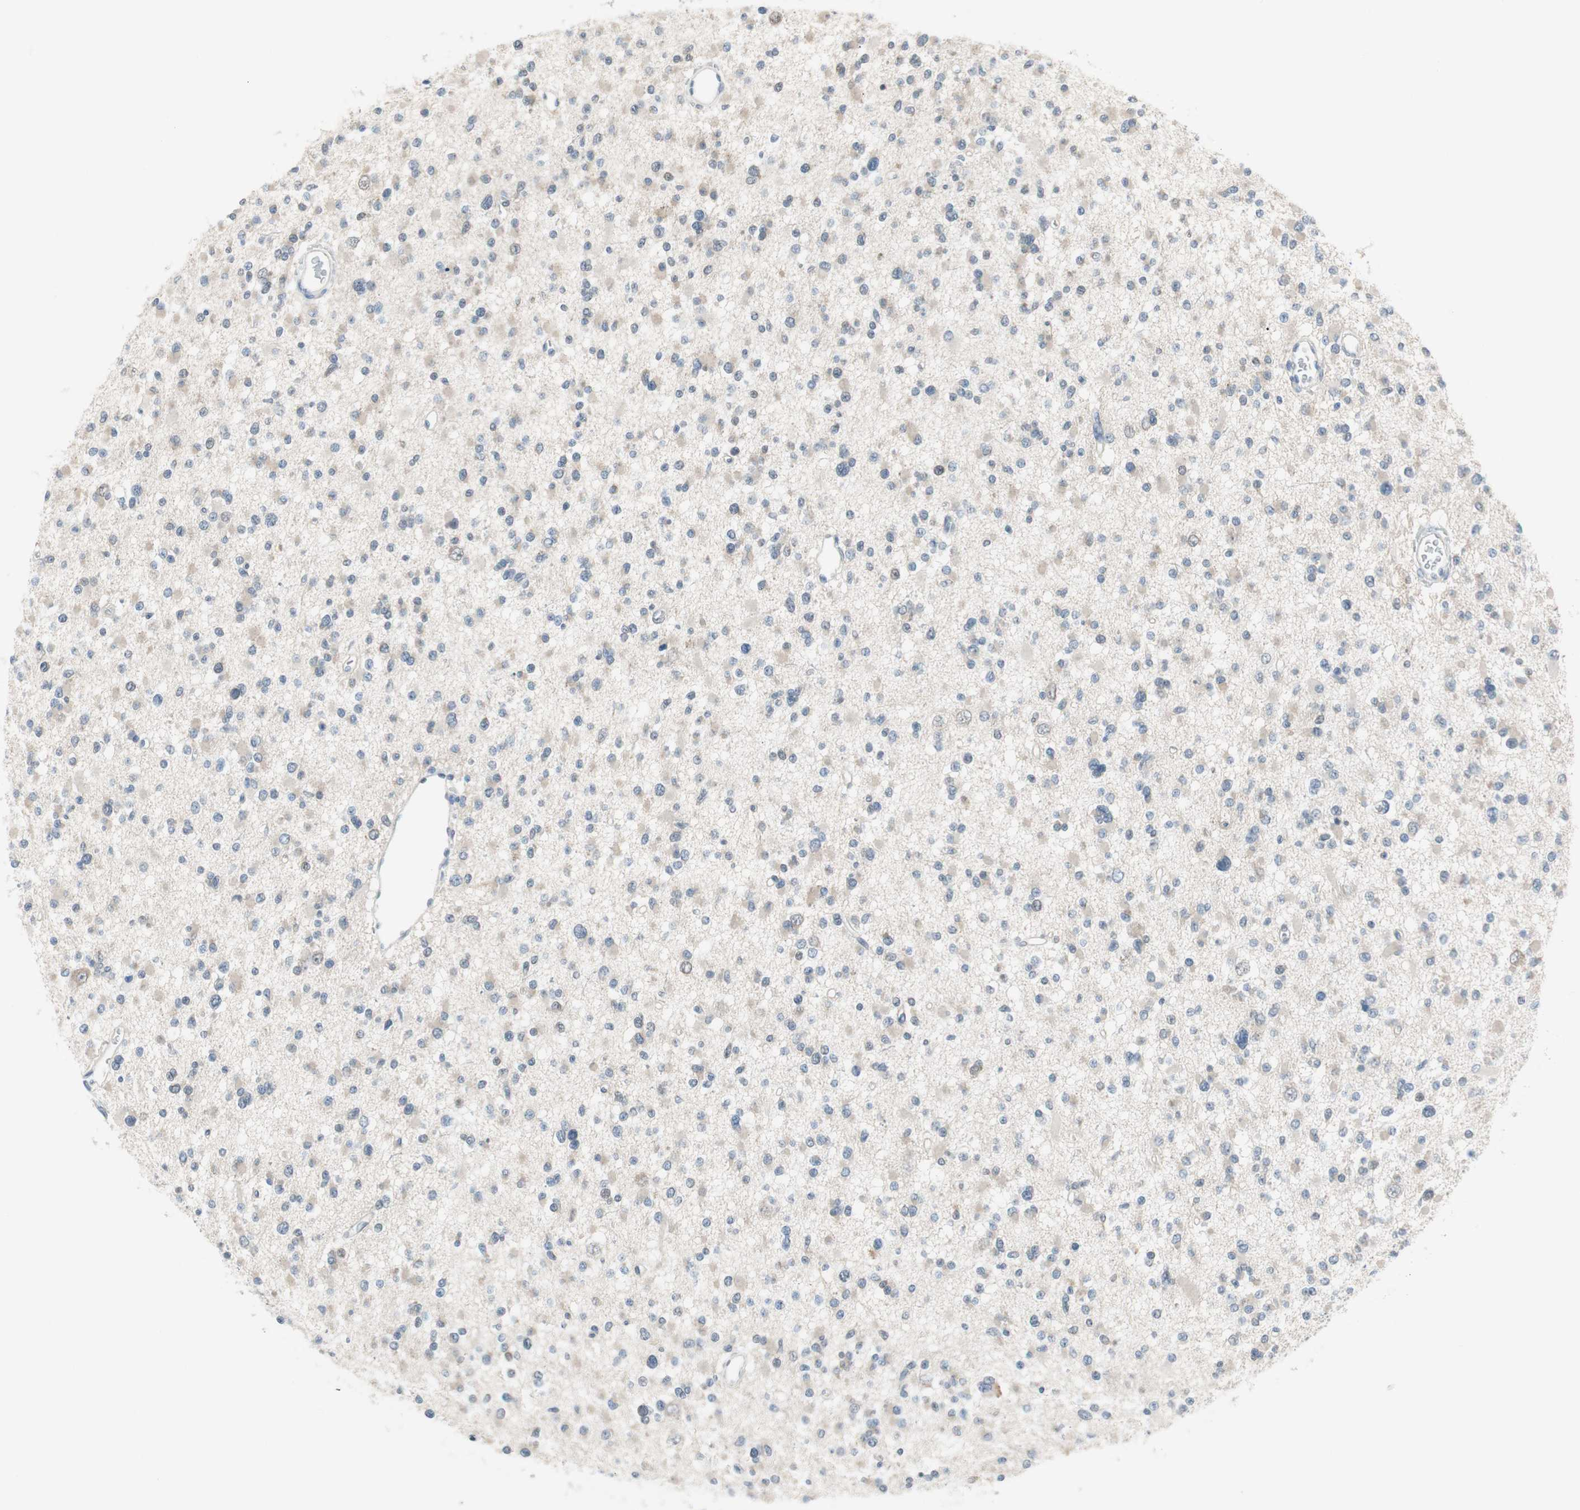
{"staining": {"intensity": "negative", "quantity": "none", "location": "none"}, "tissue": "glioma", "cell_type": "Tumor cells", "image_type": "cancer", "snomed": [{"axis": "morphology", "description": "Glioma, malignant, Low grade"}, {"axis": "topography", "description": "Brain"}], "caption": "The photomicrograph displays no significant positivity in tumor cells of malignant low-grade glioma.", "gene": "GRHL1", "patient": {"sex": "female", "age": 22}}